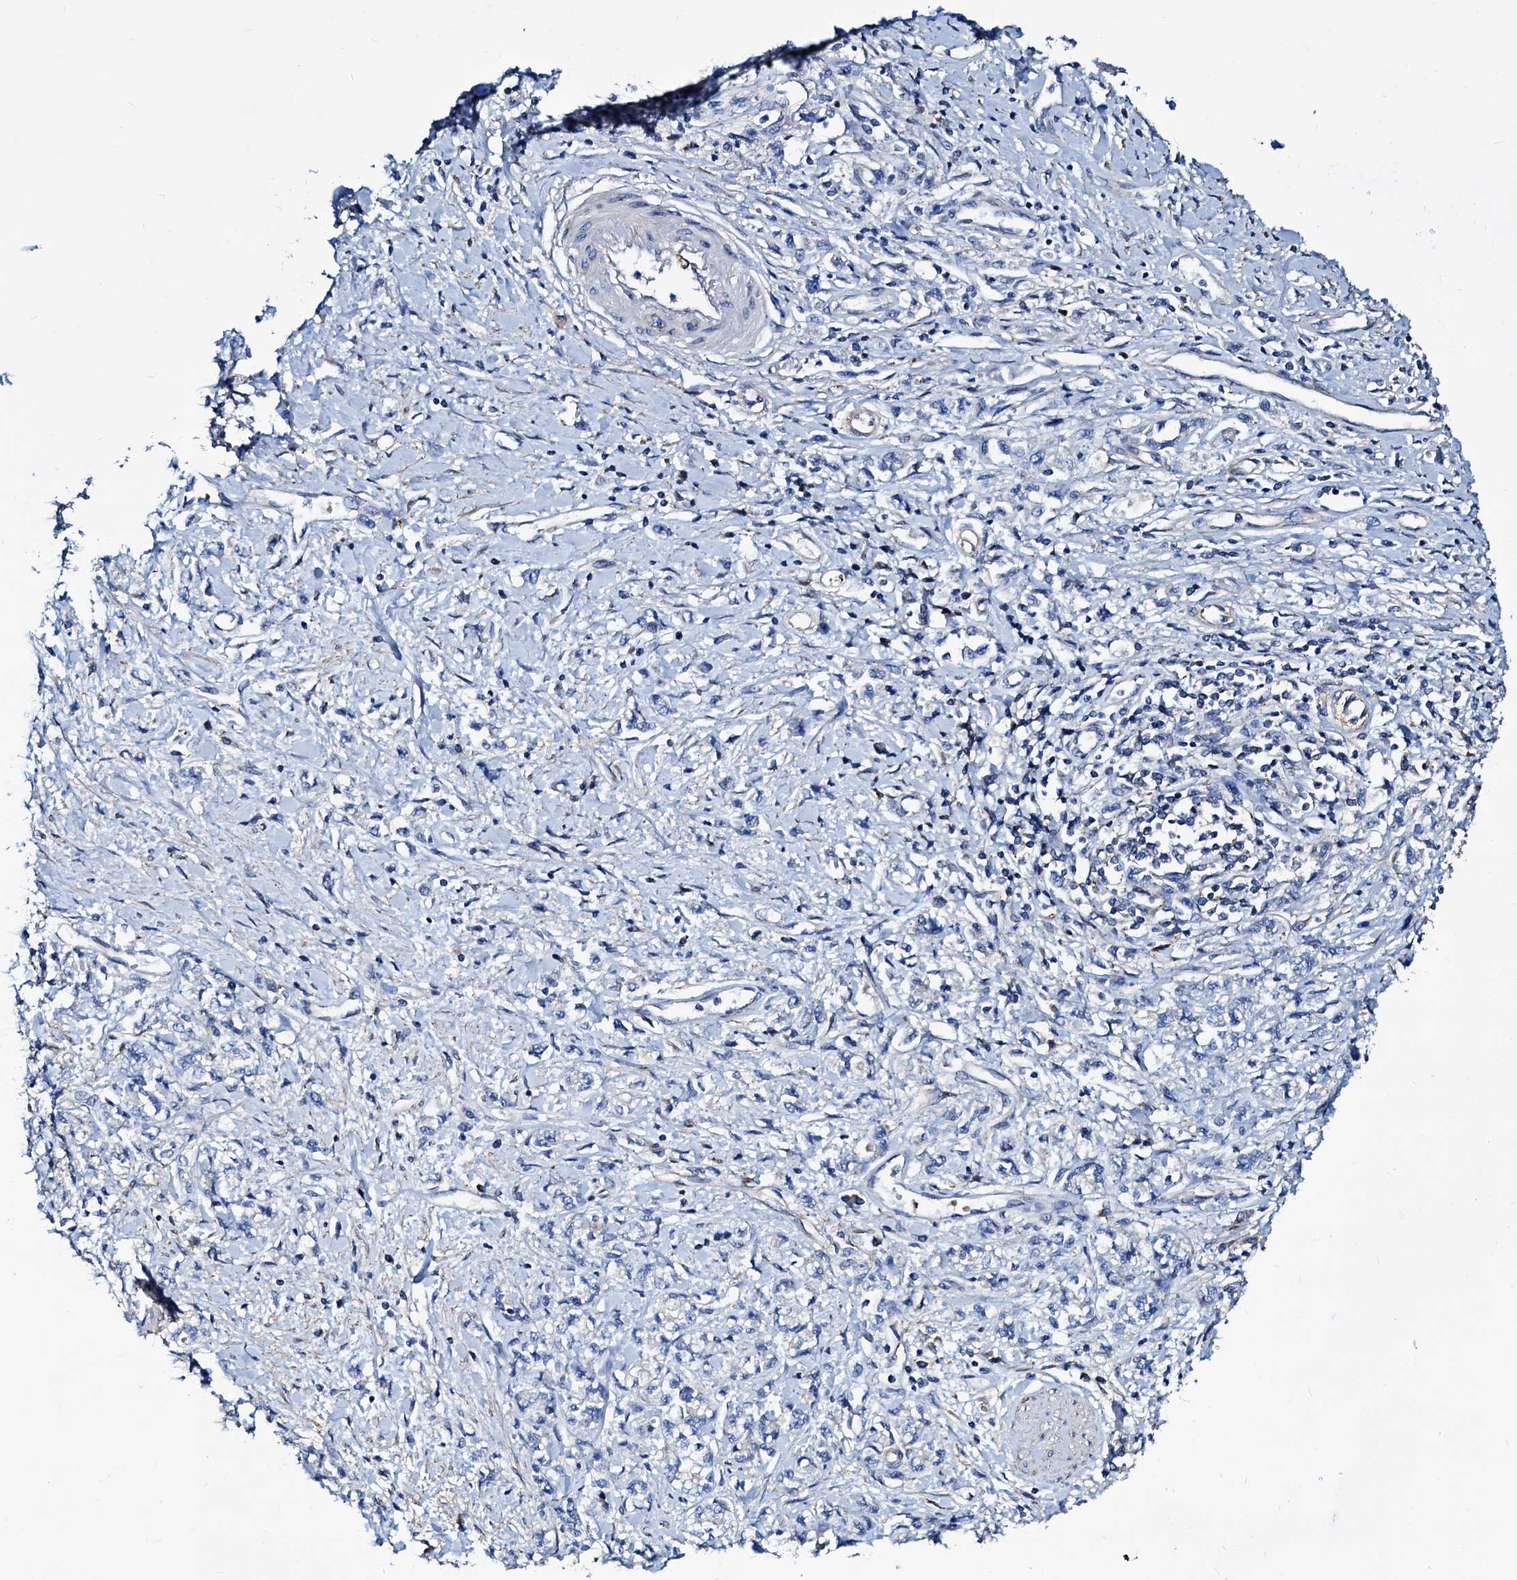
{"staining": {"intensity": "negative", "quantity": "none", "location": "none"}, "tissue": "stomach cancer", "cell_type": "Tumor cells", "image_type": "cancer", "snomed": [{"axis": "morphology", "description": "Adenocarcinoma, NOS"}, {"axis": "topography", "description": "Stomach"}], "caption": "Immunohistochemistry photomicrograph of human stomach cancer (adenocarcinoma) stained for a protein (brown), which displays no expression in tumor cells.", "gene": "GCOM1", "patient": {"sex": "female", "age": 76}}